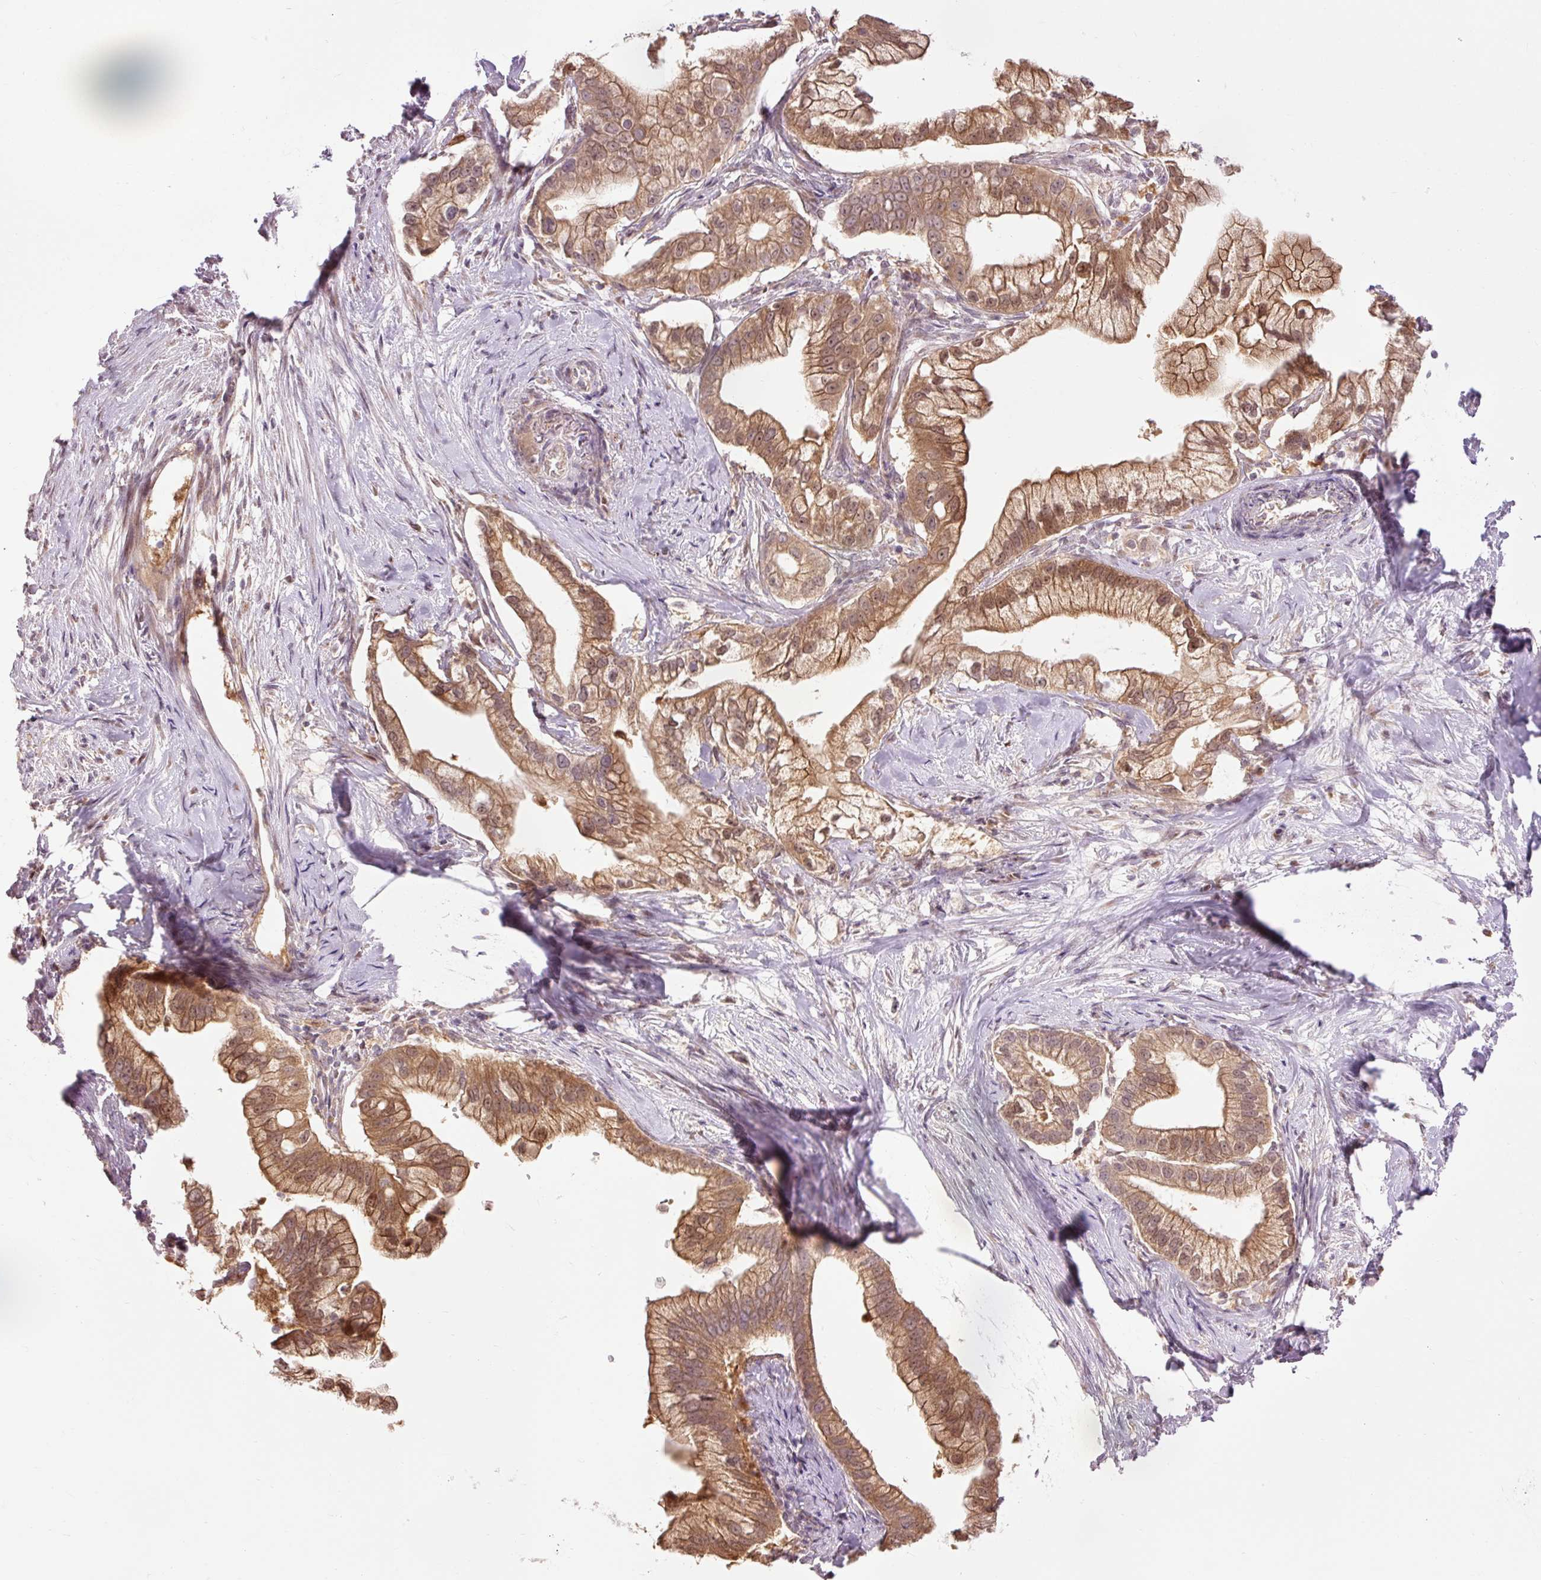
{"staining": {"intensity": "moderate", "quantity": ">75%", "location": "cytoplasmic/membranous,nuclear"}, "tissue": "pancreatic cancer", "cell_type": "Tumor cells", "image_type": "cancer", "snomed": [{"axis": "morphology", "description": "Adenocarcinoma, NOS"}, {"axis": "topography", "description": "Pancreas"}], "caption": "Human pancreatic cancer (adenocarcinoma) stained with a protein marker demonstrates moderate staining in tumor cells.", "gene": "PRDX5", "patient": {"sex": "male", "age": 70}}